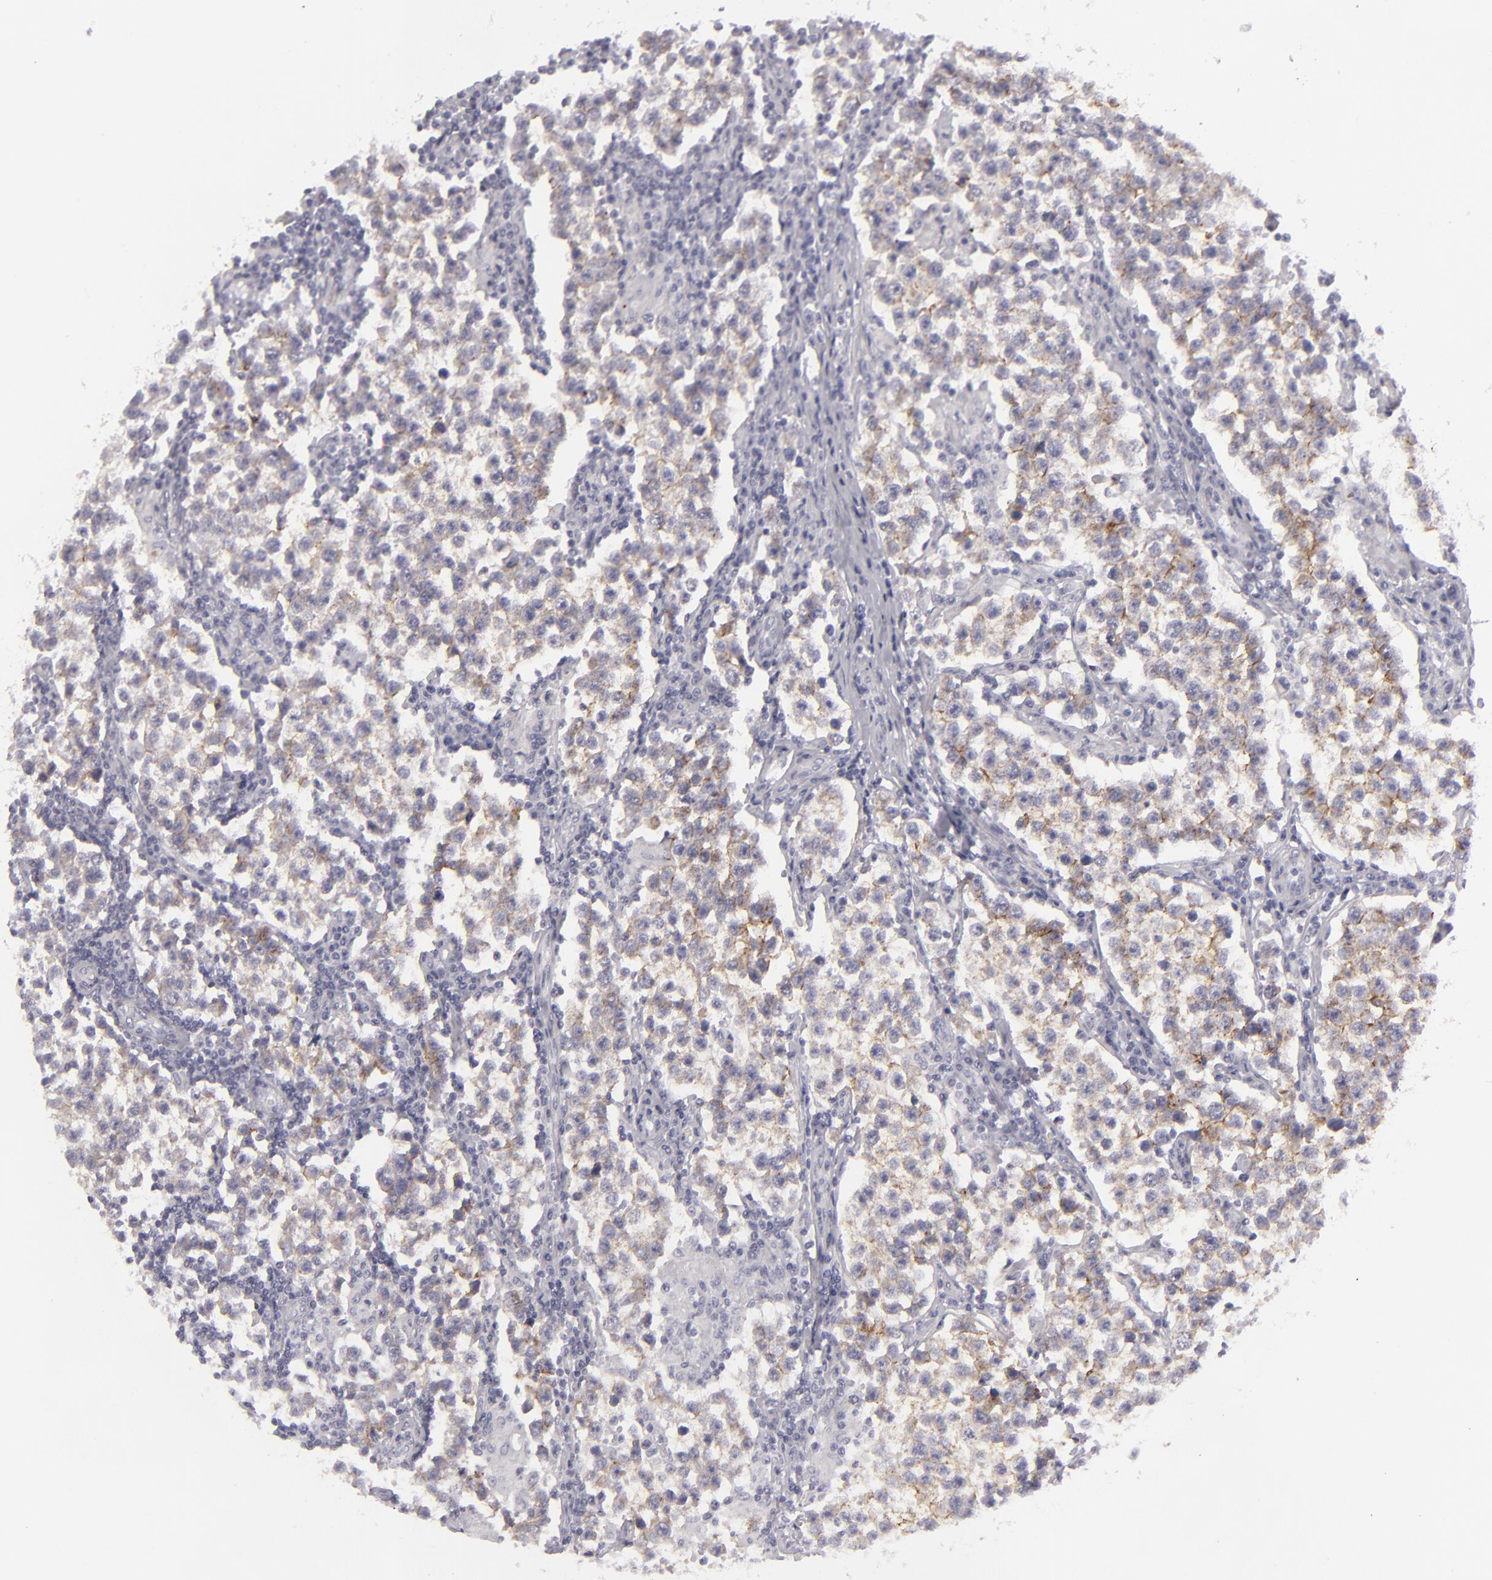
{"staining": {"intensity": "weak", "quantity": "25%-75%", "location": "cytoplasmic/membranous"}, "tissue": "testis cancer", "cell_type": "Tumor cells", "image_type": "cancer", "snomed": [{"axis": "morphology", "description": "Seminoma, NOS"}, {"axis": "topography", "description": "Testis"}], "caption": "Protein analysis of testis seminoma tissue exhibits weak cytoplasmic/membranous staining in about 25%-75% of tumor cells.", "gene": "JUP", "patient": {"sex": "male", "age": 36}}